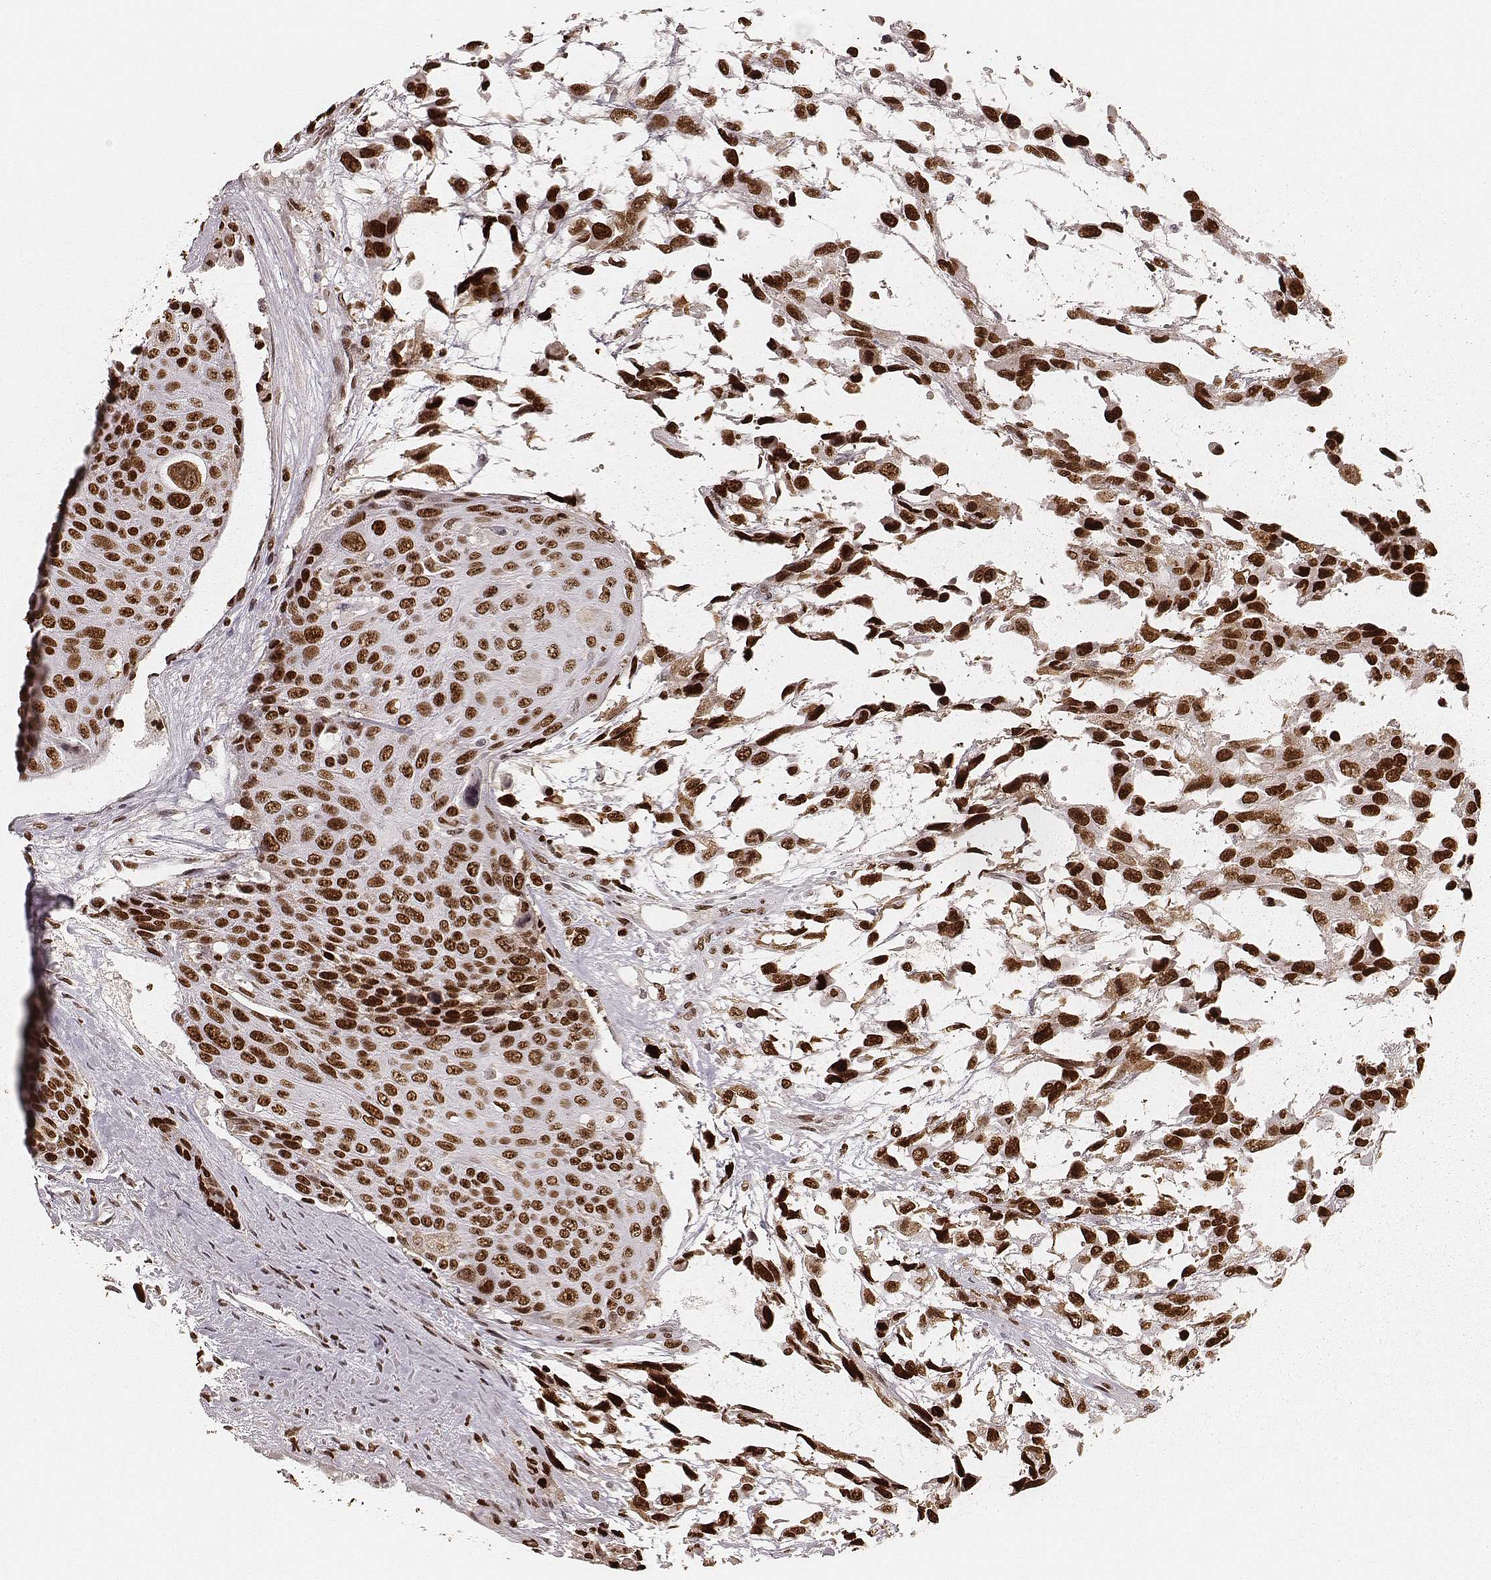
{"staining": {"intensity": "strong", "quantity": ">75%", "location": "nuclear"}, "tissue": "urothelial cancer", "cell_type": "Tumor cells", "image_type": "cancer", "snomed": [{"axis": "morphology", "description": "Urothelial carcinoma, High grade"}, {"axis": "topography", "description": "Urinary bladder"}], "caption": "Immunohistochemistry (IHC) micrograph of neoplastic tissue: human urothelial cancer stained using immunohistochemistry (IHC) exhibits high levels of strong protein expression localized specifically in the nuclear of tumor cells, appearing as a nuclear brown color.", "gene": "PARP1", "patient": {"sex": "female", "age": 70}}